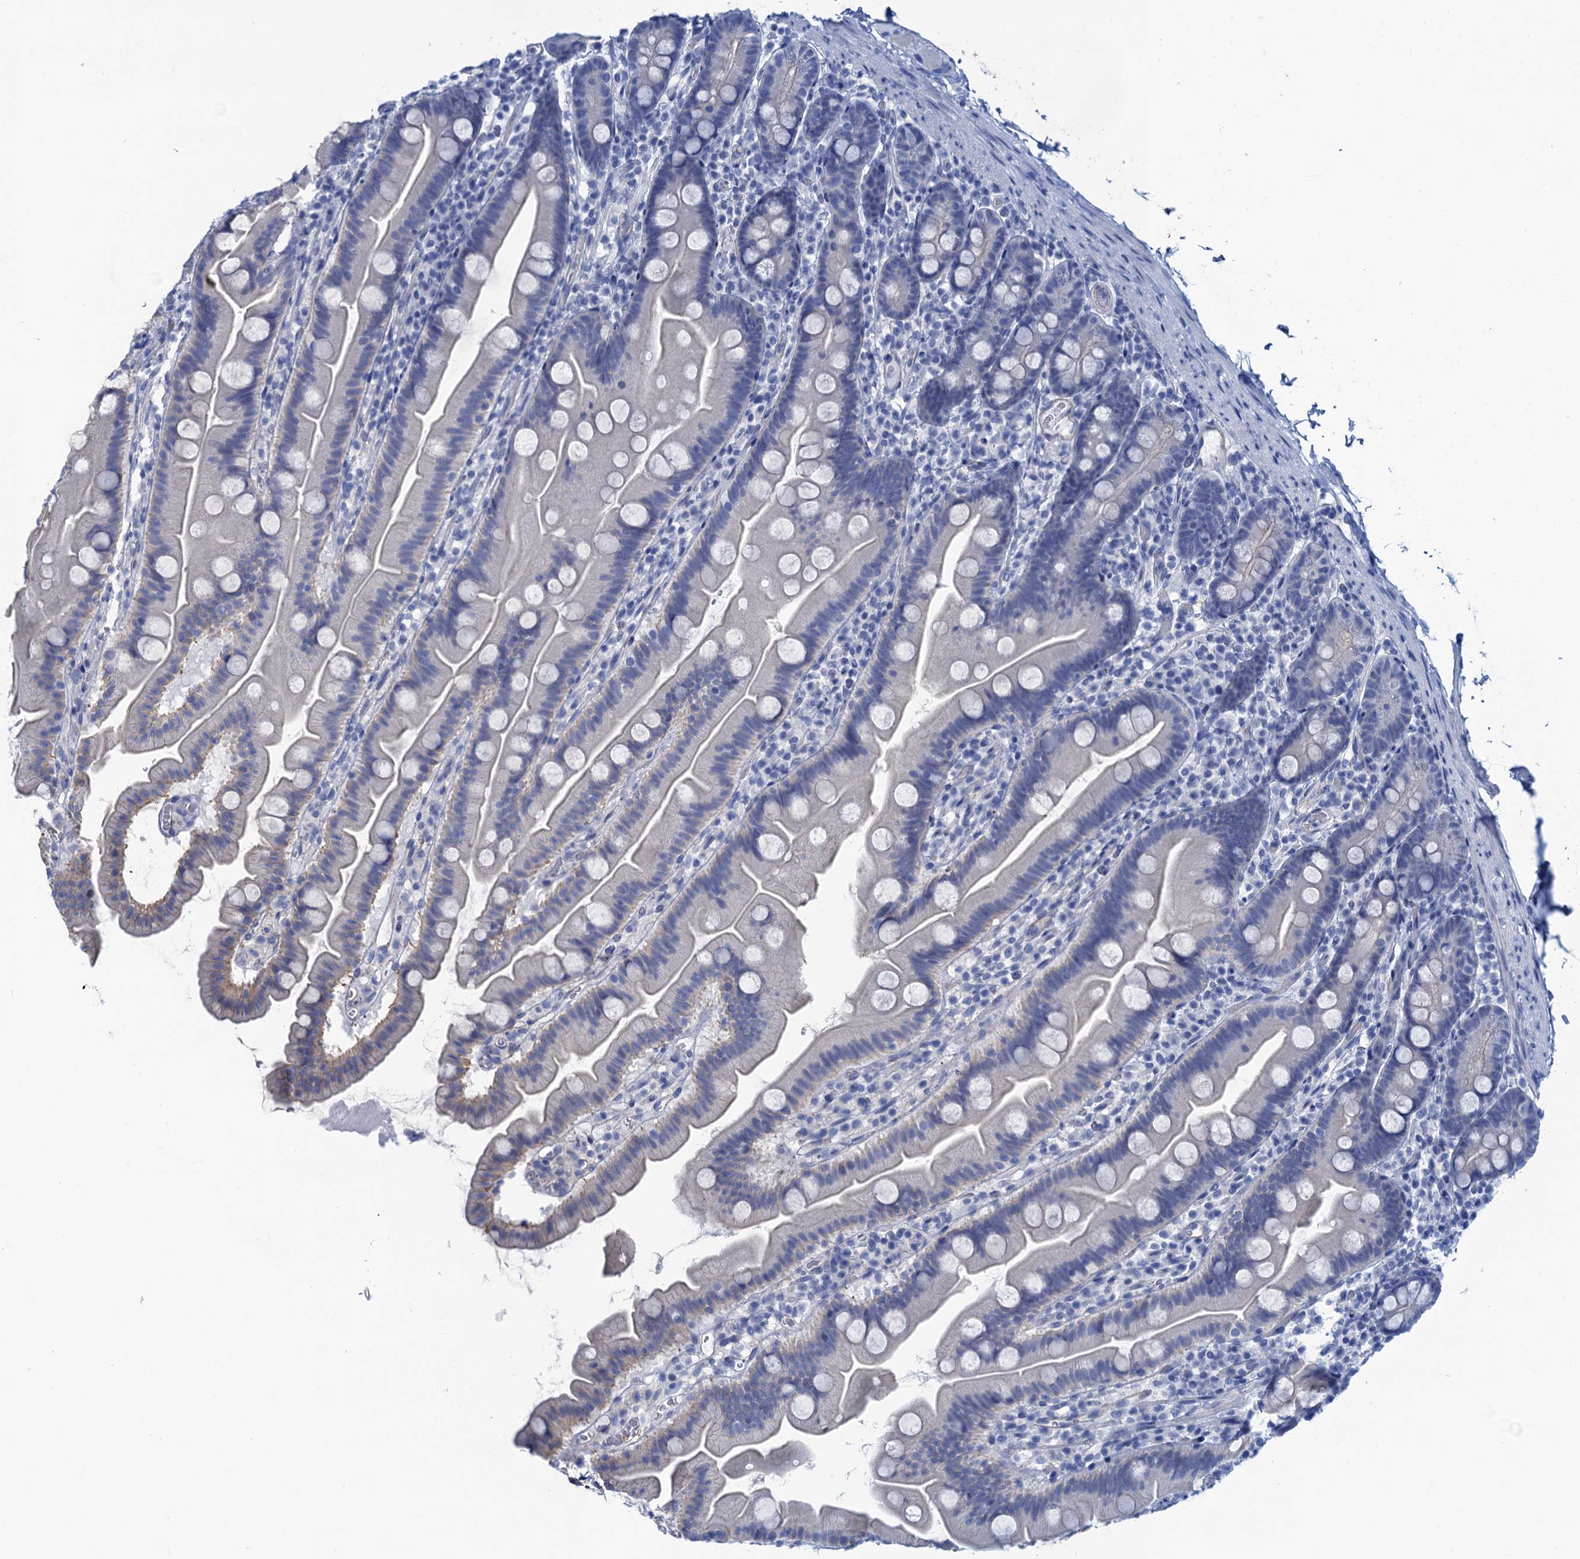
{"staining": {"intensity": "negative", "quantity": "none", "location": "none"}, "tissue": "small intestine", "cell_type": "Glandular cells", "image_type": "normal", "snomed": [{"axis": "morphology", "description": "Normal tissue, NOS"}, {"axis": "topography", "description": "Small intestine"}], "caption": "Protein analysis of unremarkable small intestine displays no significant expression in glandular cells. Nuclei are stained in blue.", "gene": "CALML5", "patient": {"sex": "female", "age": 68}}